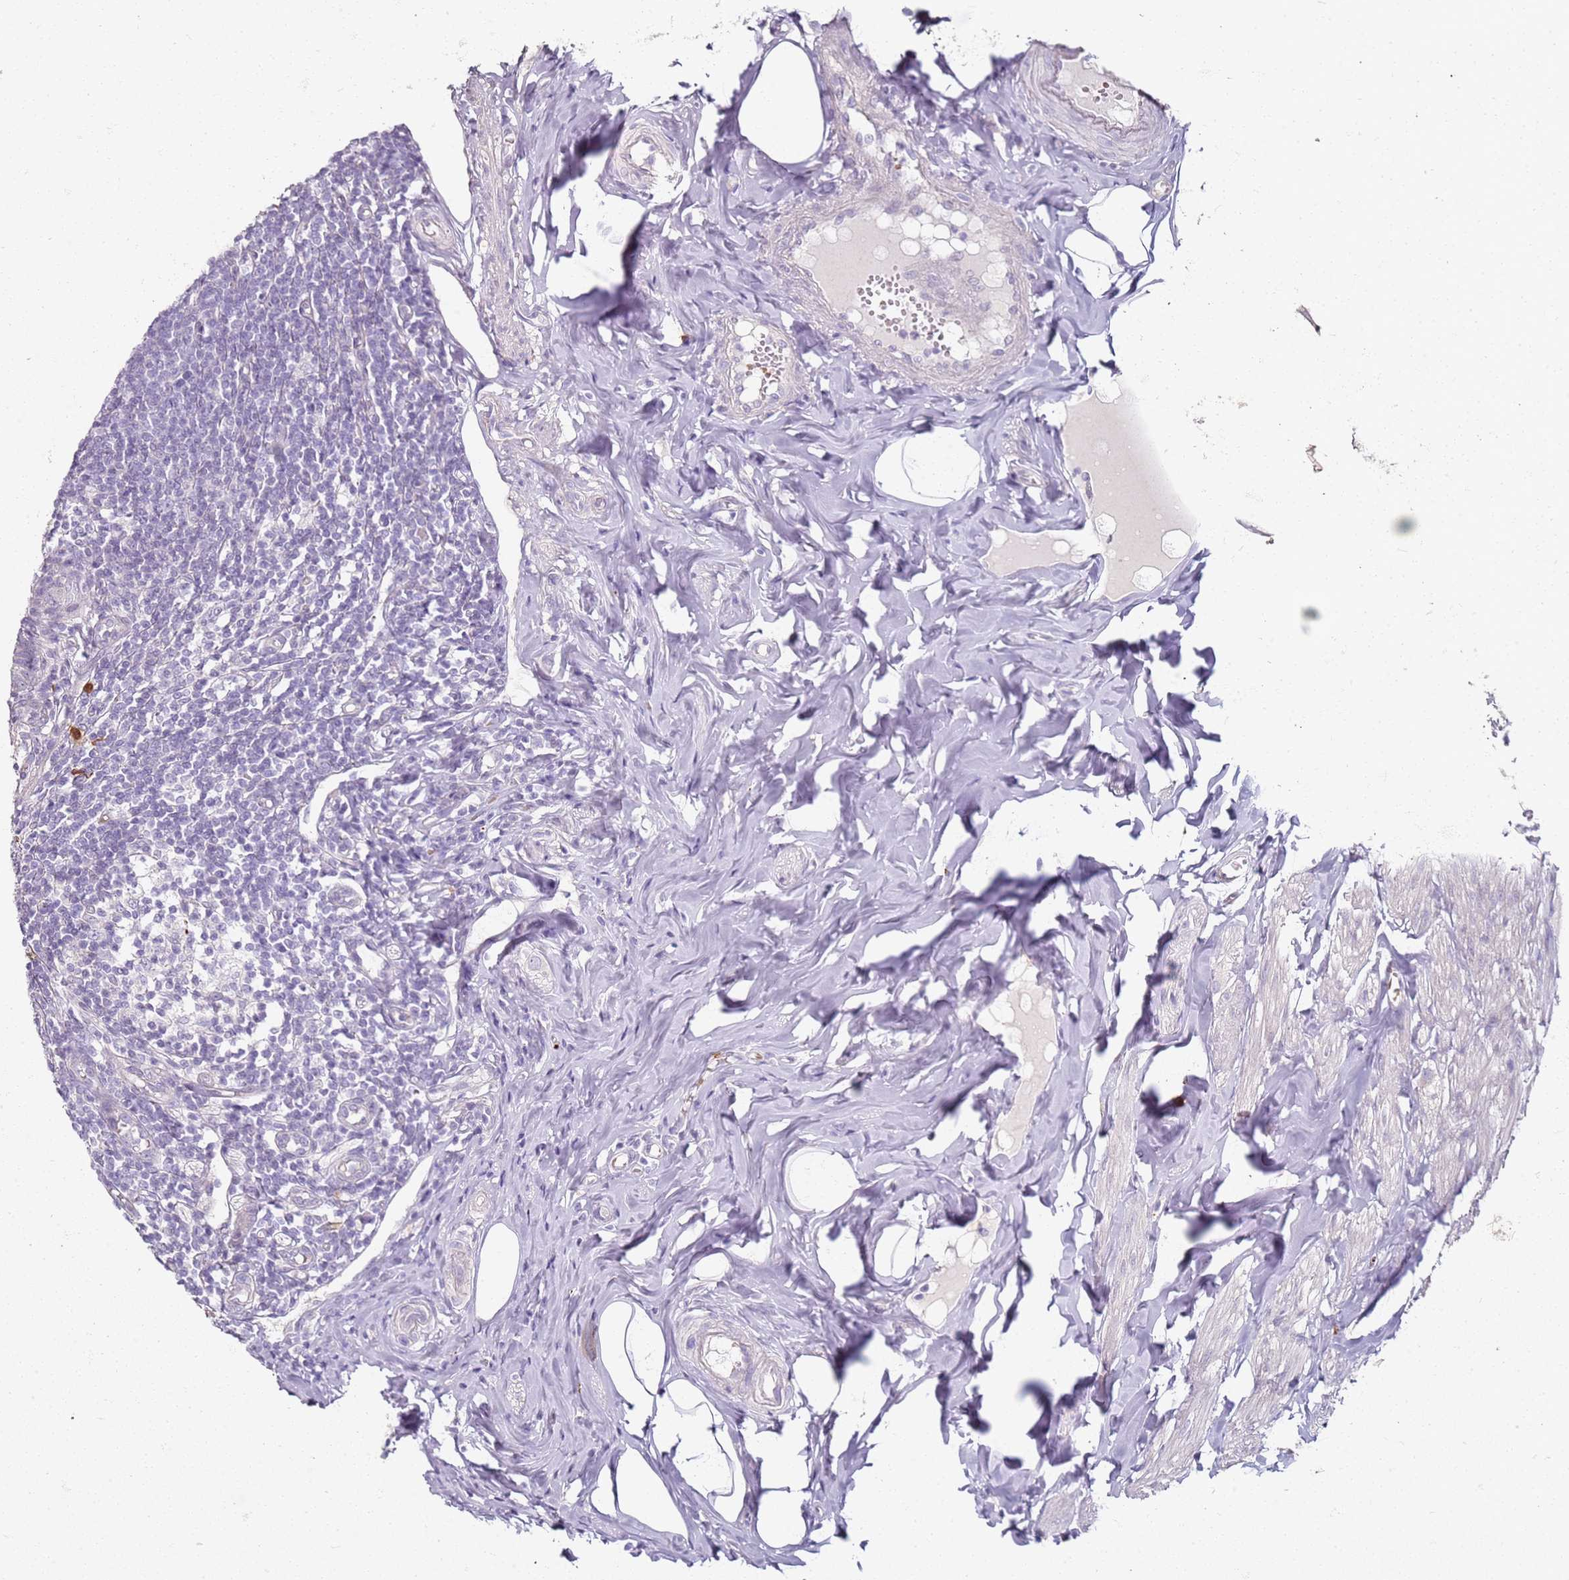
{"staining": {"intensity": "negative", "quantity": "none", "location": "none"}, "tissue": "appendix", "cell_type": "Glandular cells", "image_type": "normal", "snomed": [{"axis": "morphology", "description": "Normal tissue, NOS"}, {"axis": "topography", "description": "Appendix"}], "caption": "Image shows no significant protein staining in glandular cells of unremarkable appendix.", "gene": "CD40LG", "patient": {"sex": "female", "age": 33}}